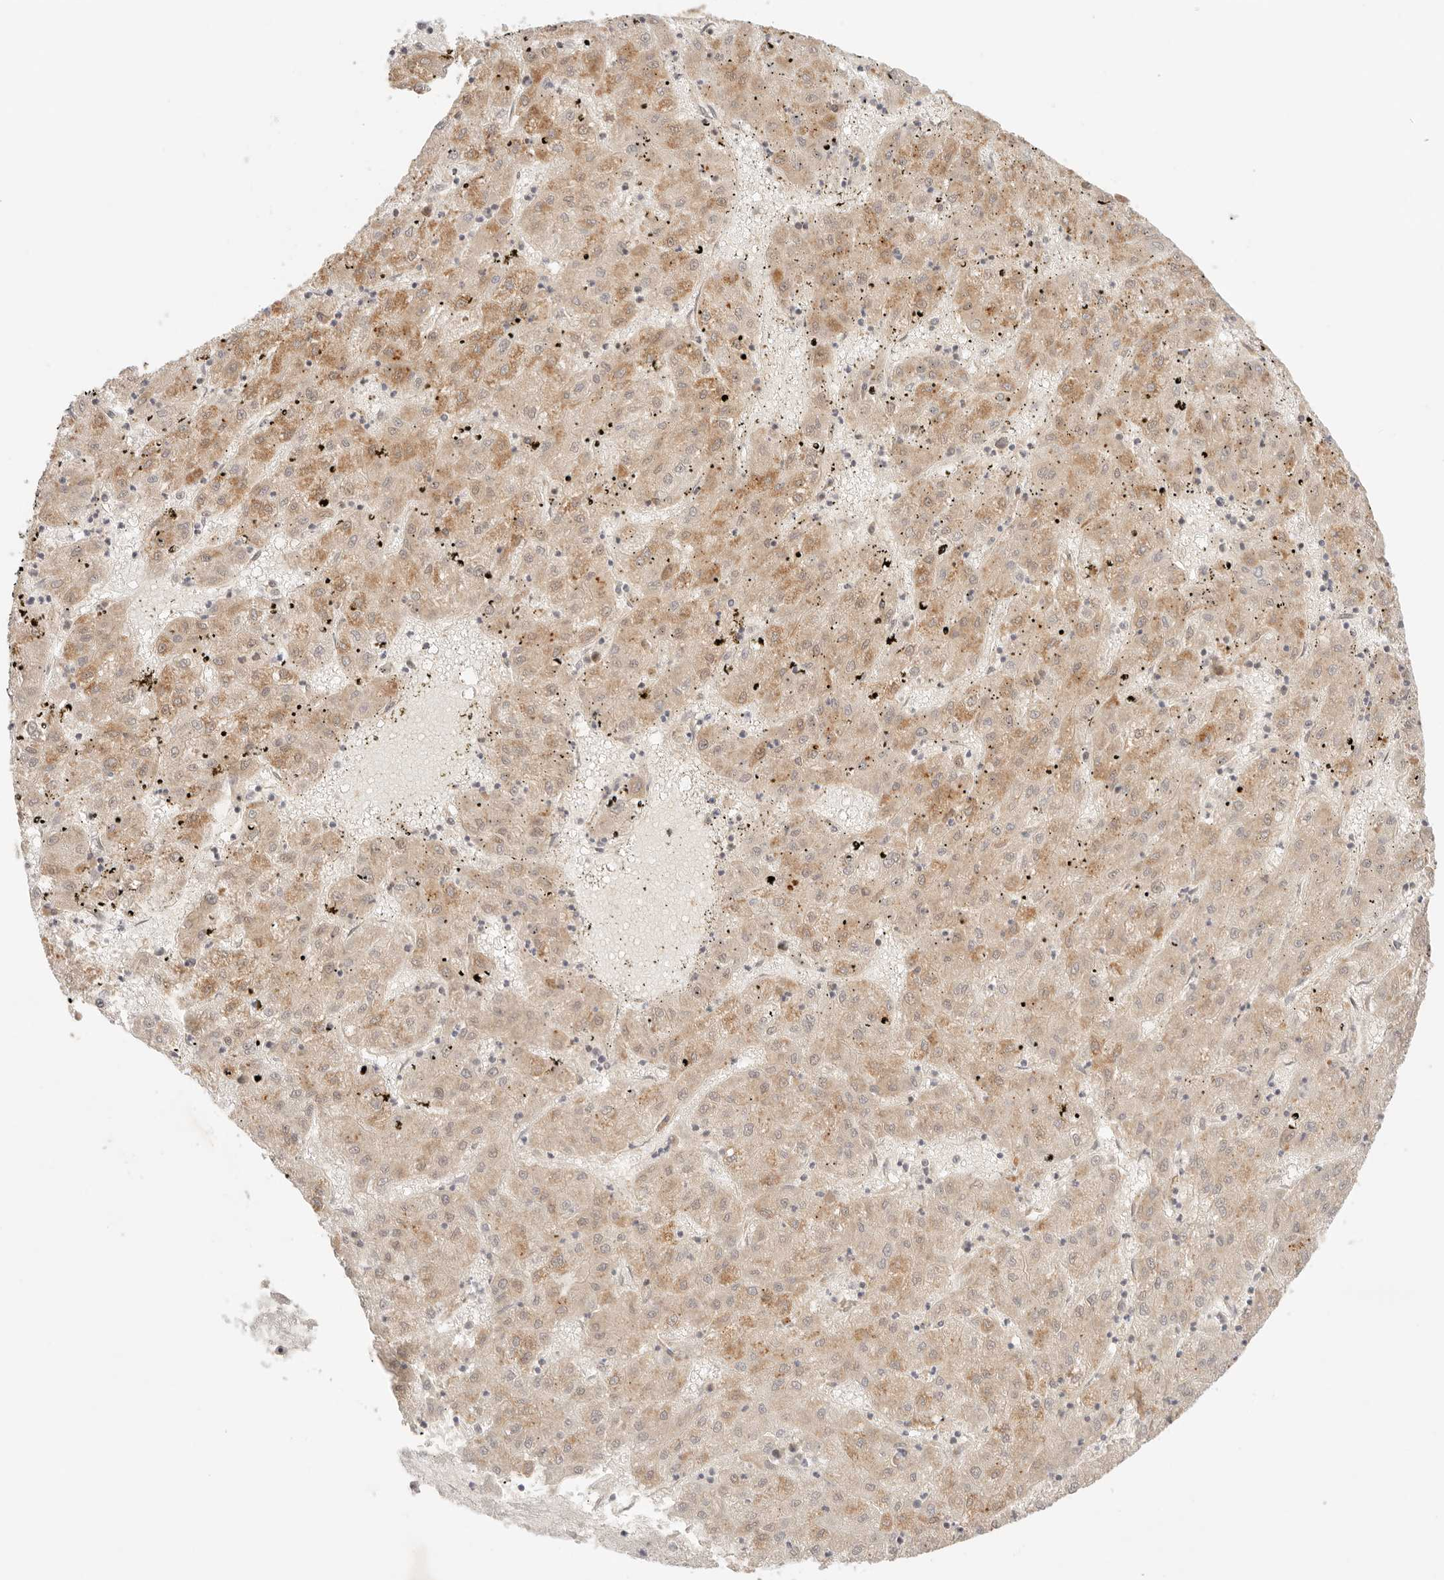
{"staining": {"intensity": "moderate", "quantity": ">75%", "location": "cytoplasmic/membranous"}, "tissue": "liver cancer", "cell_type": "Tumor cells", "image_type": "cancer", "snomed": [{"axis": "morphology", "description": "Carcinoma, Hepatocellular, NOS"}, {"axis": "topography", "description": "Liver"}], "caption": "A medium amount of moderate cytoplasmic/membranous positivity is seen in approximately >75% of tumor cells in liver hepatocellular carcinoma tissue. (IHC, brightfield microscopy, high magnification).", "gene": "COA6", "patient": {"sex": "male", "age": 72}}